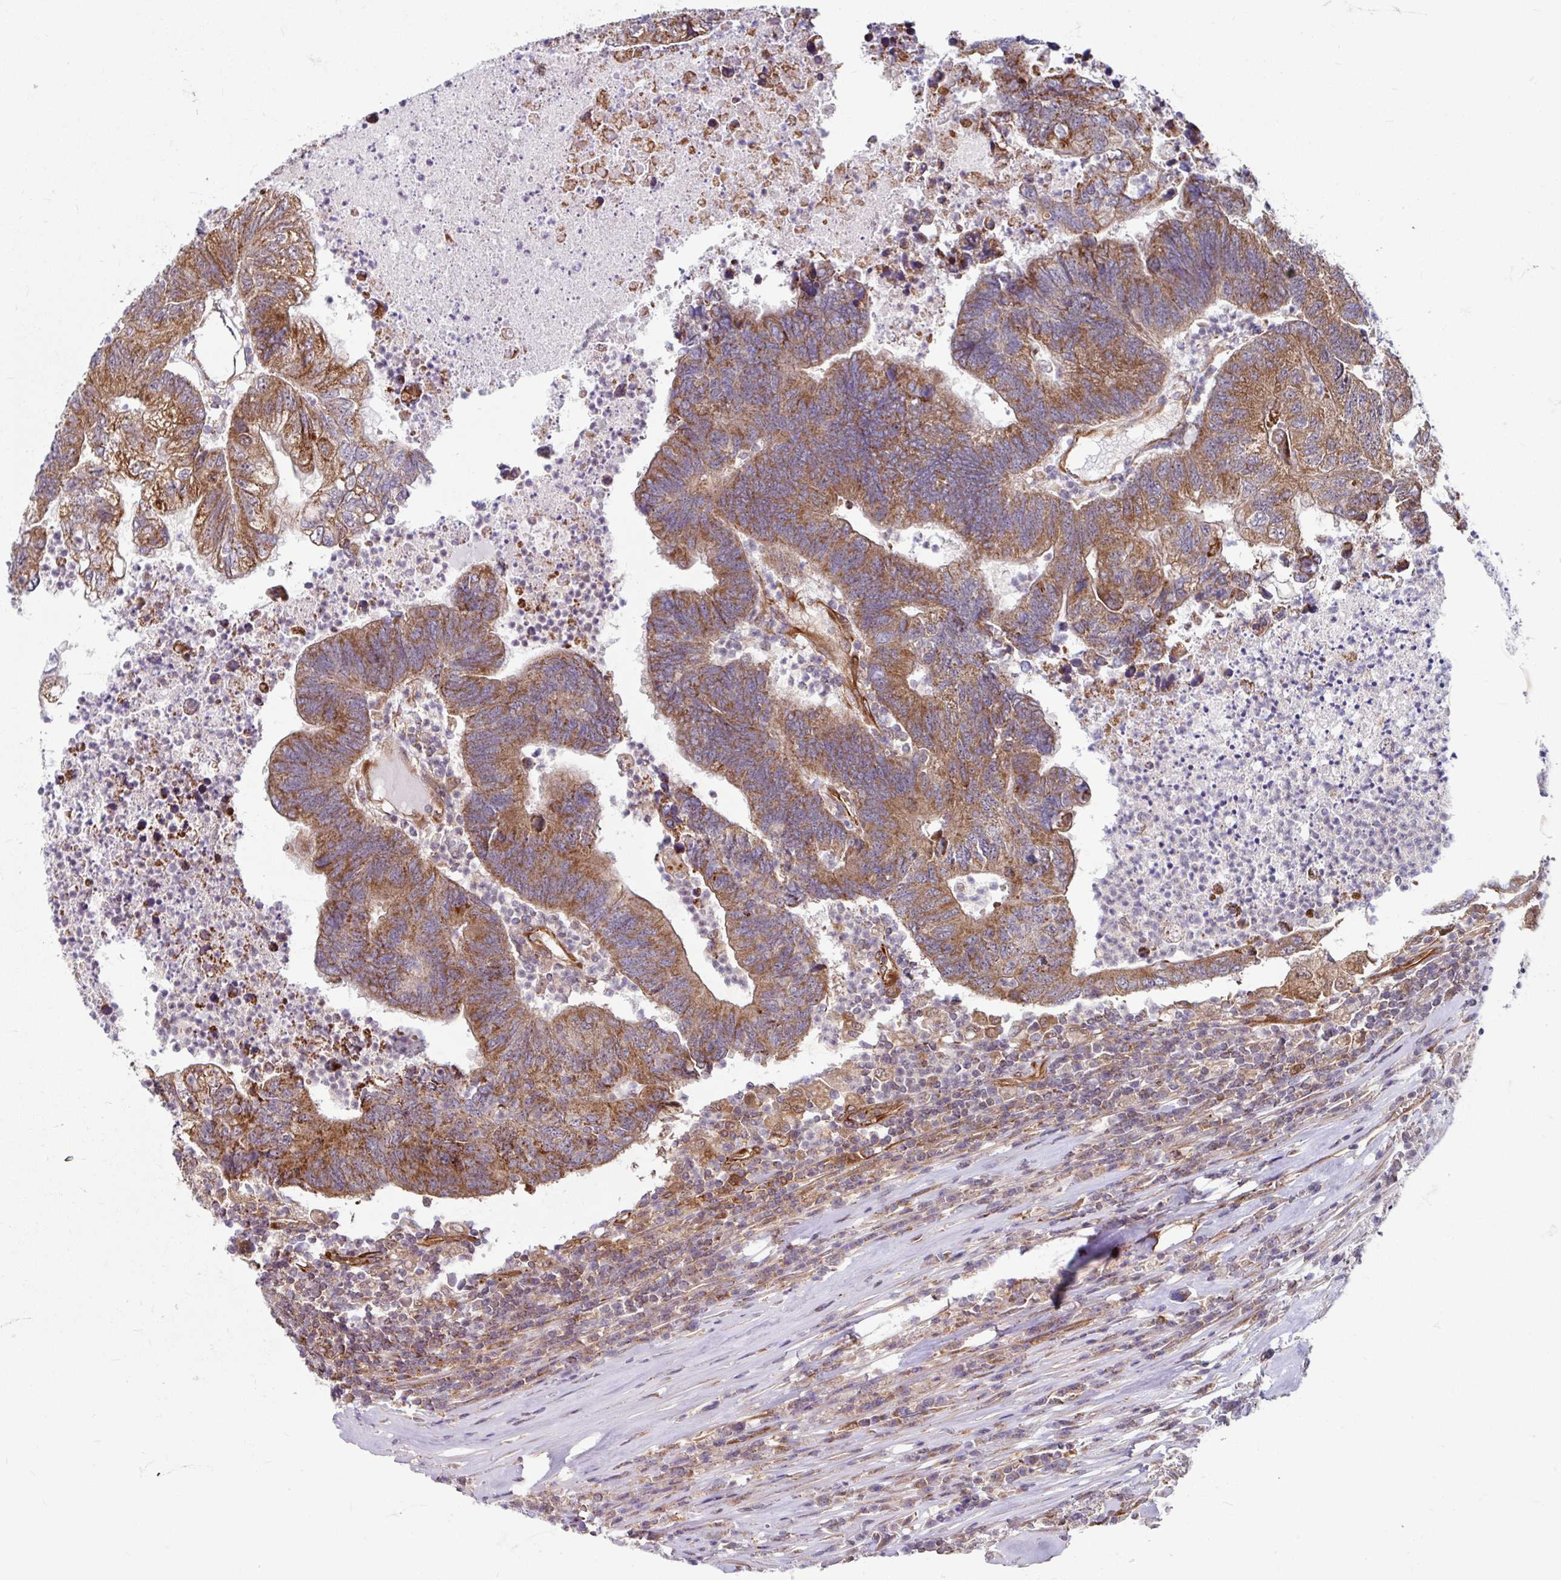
{"staining": {"intensity": "moderate", "quantity": ">75%", "location": "cytoplasmic/membranous"}, "tissue": "colorectal cancer", "cell_type": "Tumor cells", "image_type": "cancer", "snomed": [{"axis": "morphology", "description": "Adenocarcinoma, NOS"}, {"axis": "topography", "description": "Colon"}], "caption": "Colorectal cancer (adenocarcinoma) stained with DAB immunohistochemistry shows medium levels of moderate cytoplasmic/membranous staining in approximately >75% of tumor cells. (brown staining indicates protein expression, while blue staining denotes nuclei).", "gene": "DAAM2", "patient": {"sex": "female", "age": 48}}